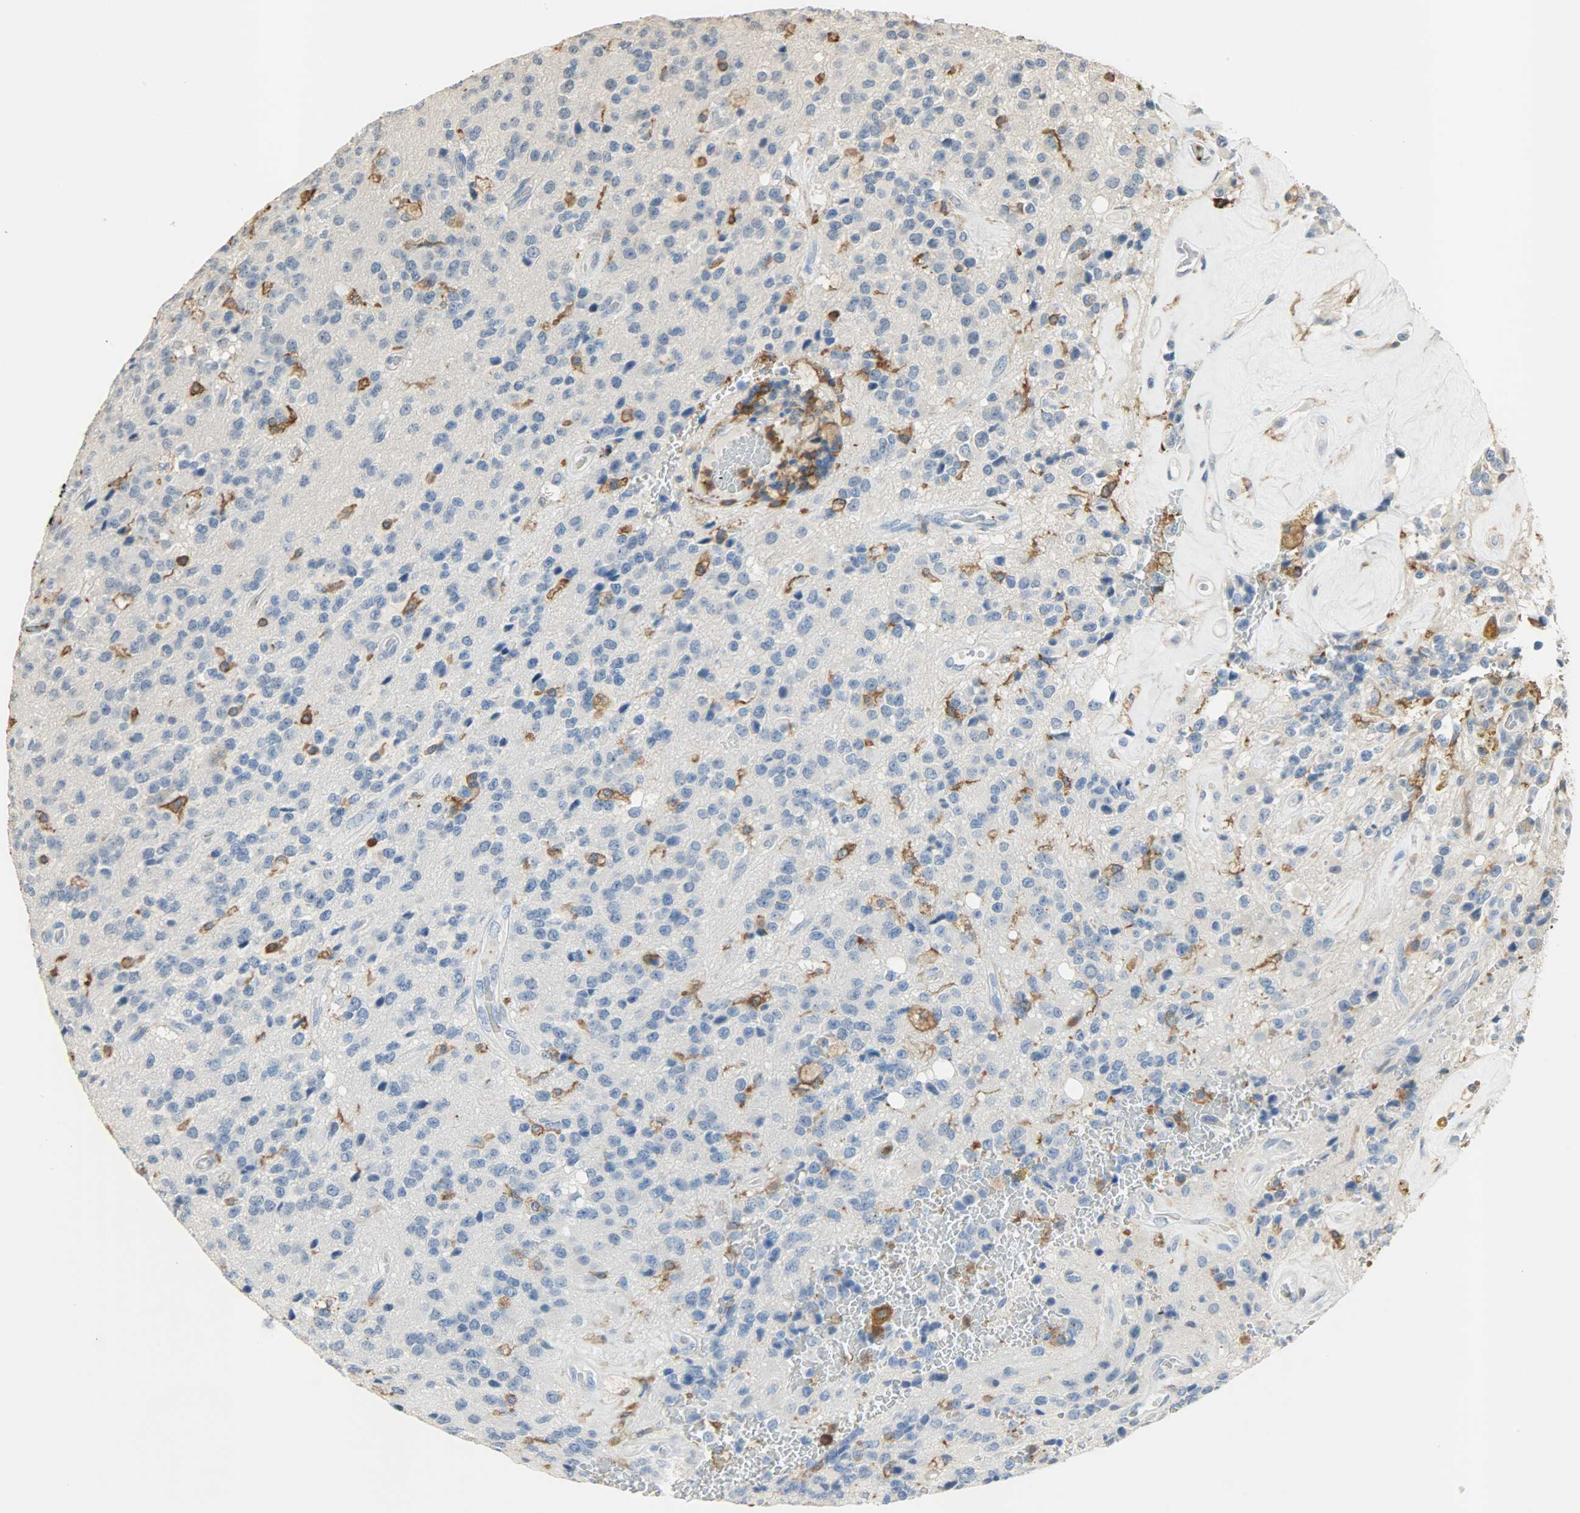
{"staining": {"intensity": "moderate", "quantity": "<25%", "location": "cytoplasmic/membranous"}, "tissue": "glioma", "cell_type": "Tumor cells", "image_type": "cancer", "snomed": [{"axis": "morphology", "description": "Glioma, malignant, High grade"}, {"axis": "topography", "description": "pancreas cauda"}], "caption": "High-grade glioma (malignant) stained with a brown dye reveals moderate cytoplasmic/membranous positive positivity in approximately <25% of tumor cells.", "gene": "SKAP2", "patient": {"sex": "male", "age": 60}}